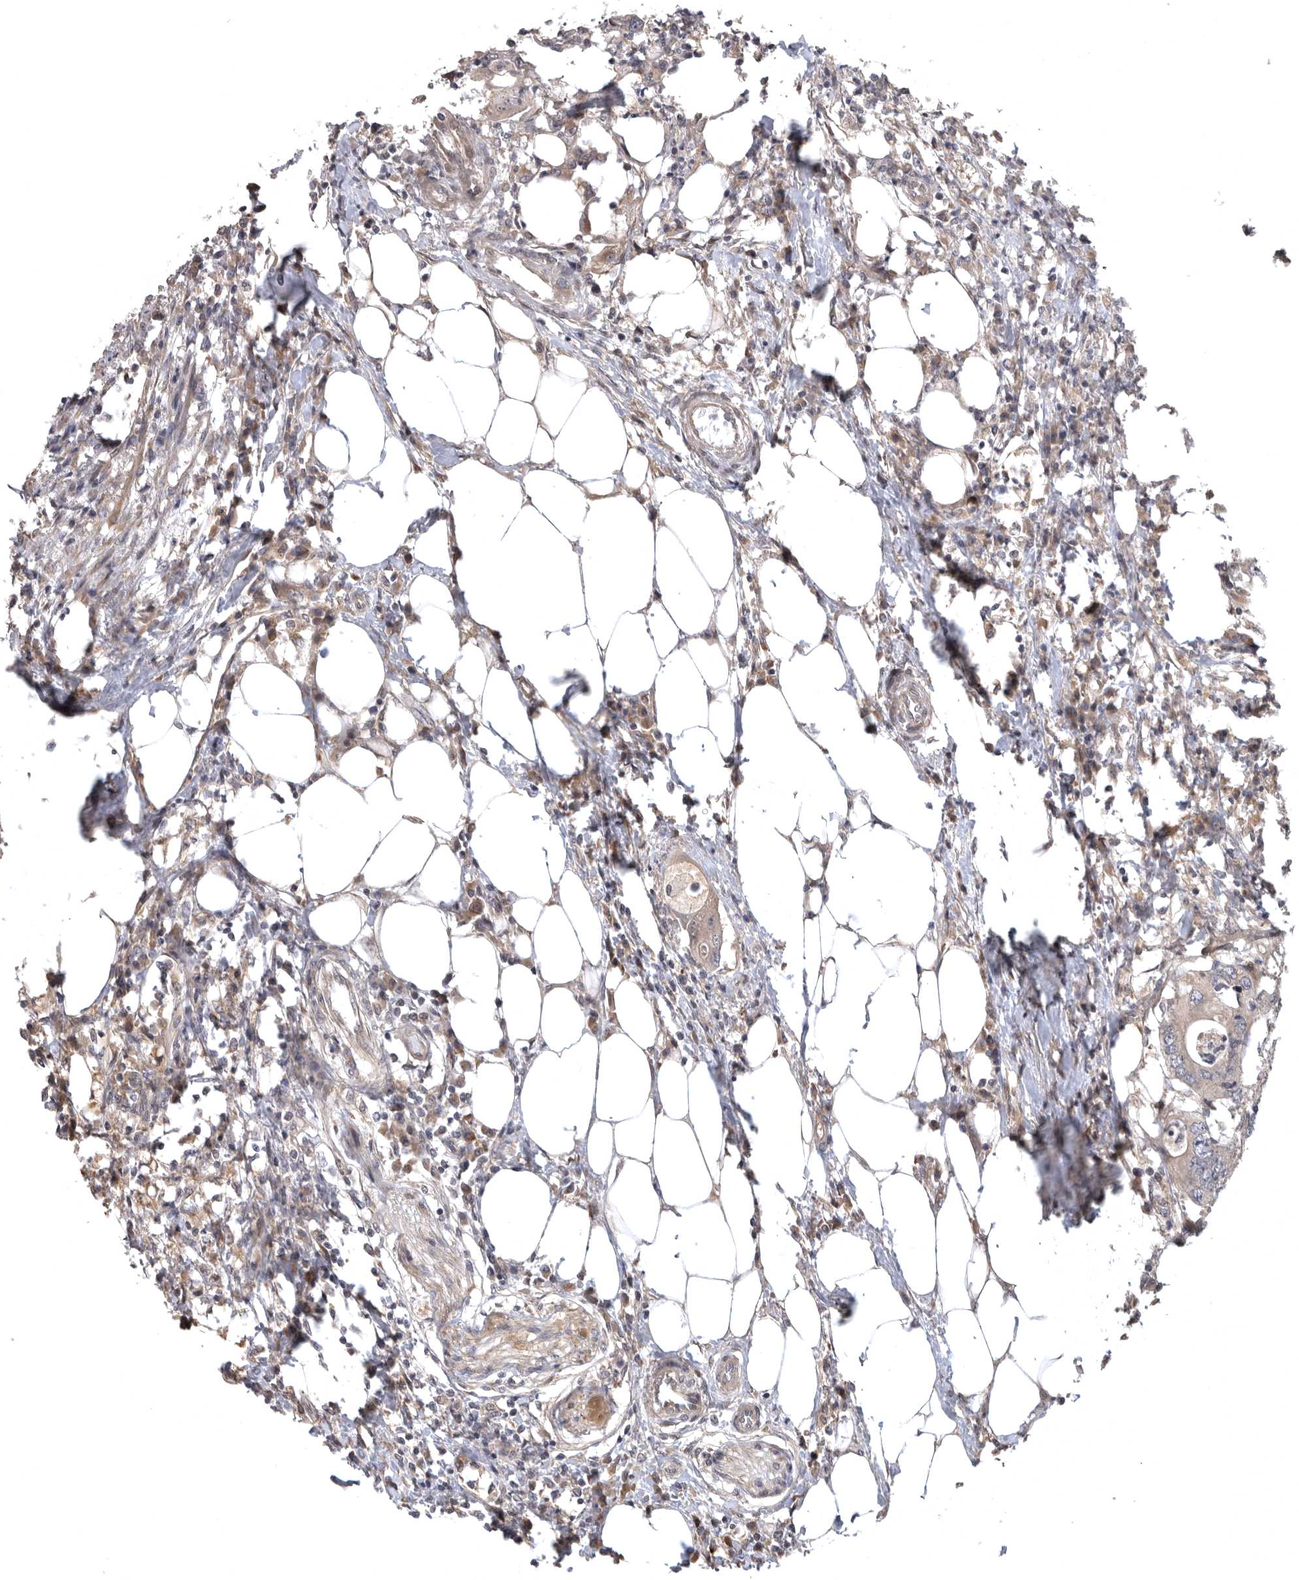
{"staining": {"intensity": "weak", "quantity": "<25%", "location": "cytoplasmic/membranous"}, "tissue": "colorectal cancer", "cell_type": "Tumor cells", "image_type": "cancer", "snomed": [{"axis": "morphology", "description": "Adenocarcinoma, NOS"}, {"axis": "topography", "description": "Colon"}], "caption": "High magnification brightfield microscopy of colorectal adenocarcinoma stained with DAB (brown) and counterstained with hematoxylin (blue): tumor cells show no significant expression. (DAB IHC, high magnification).", "gene": "CUEDC1", "patient": {"sex": "male", "age": 71}}